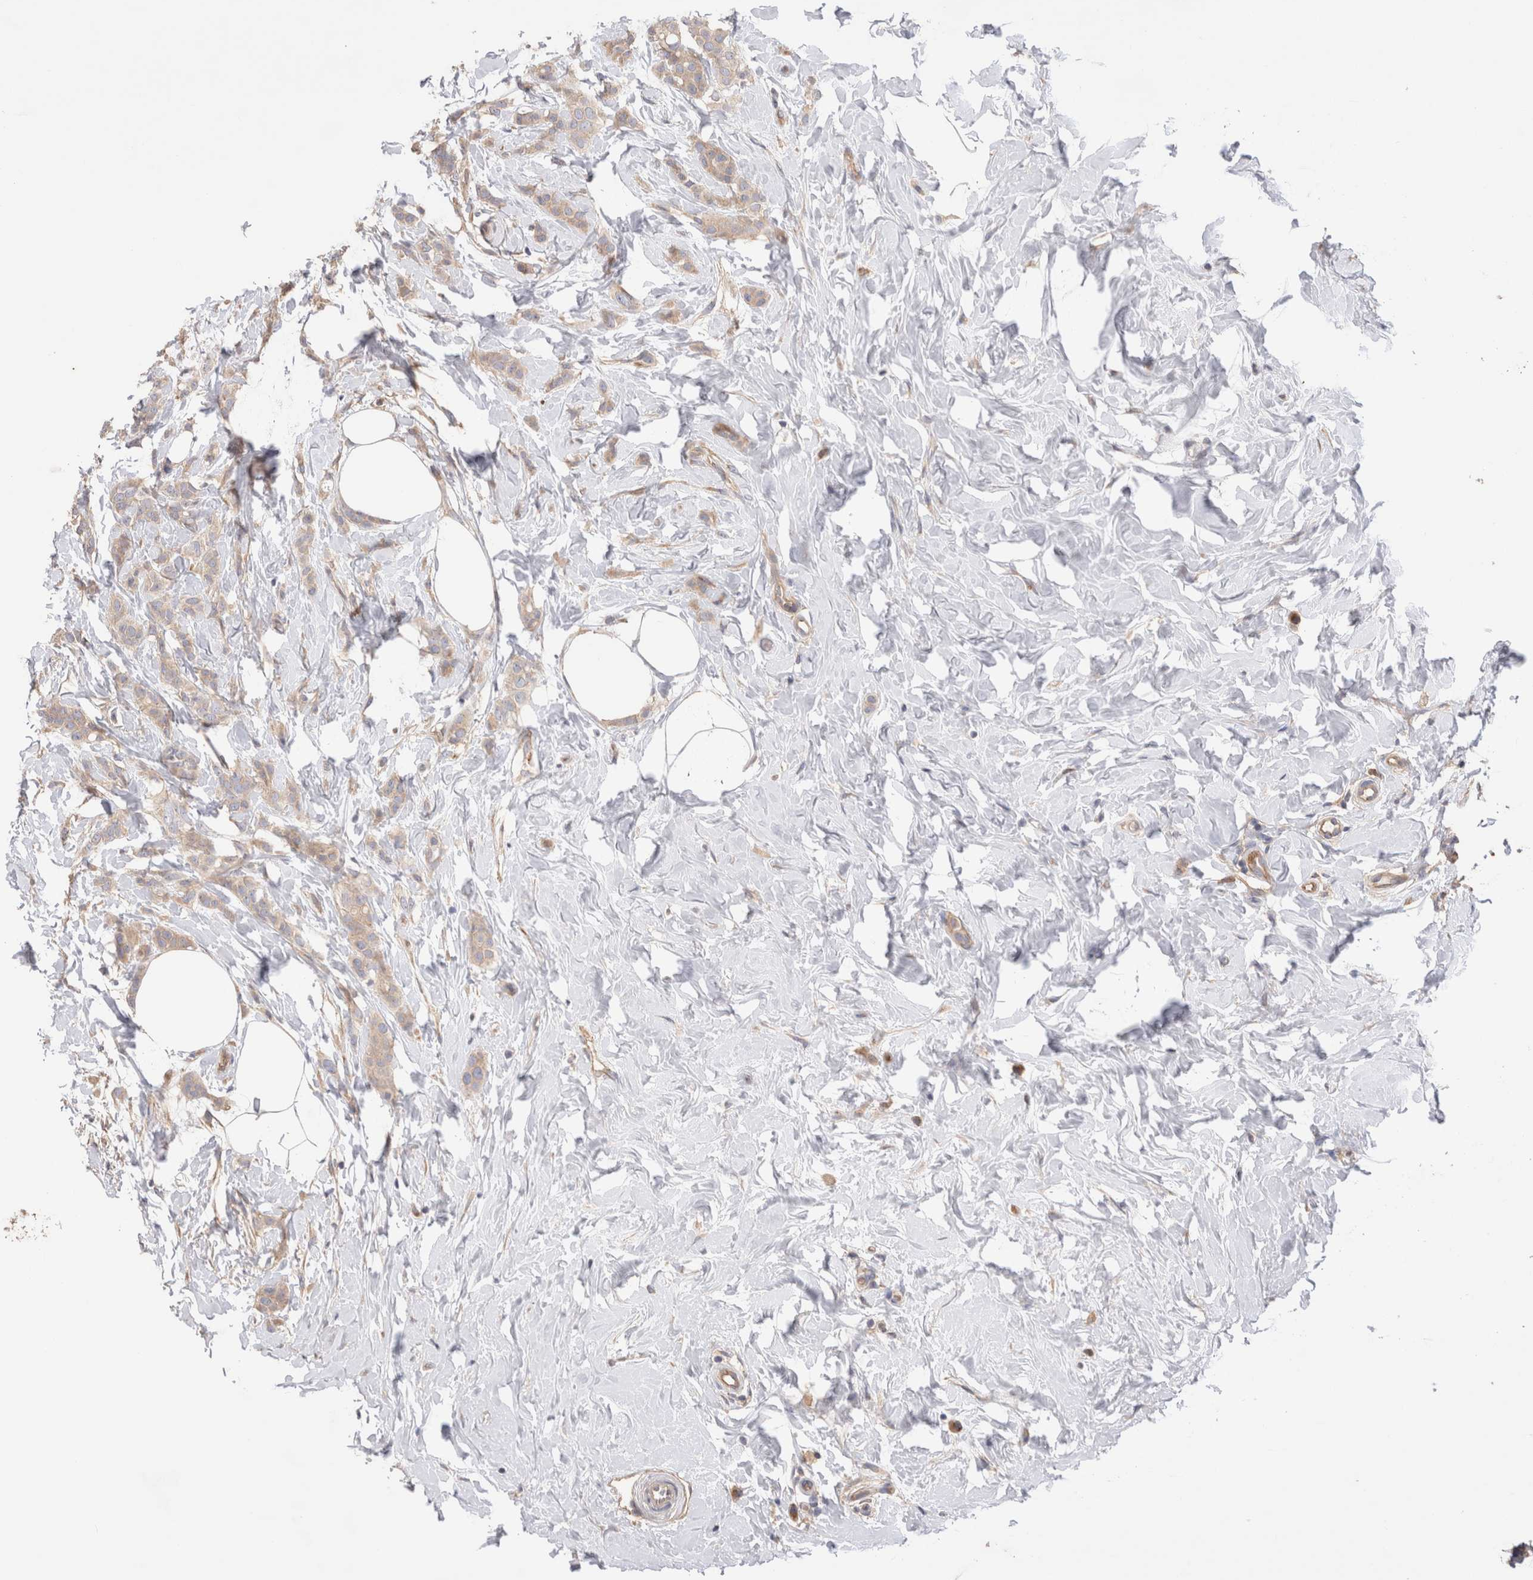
{"staining": {"intensity": "weak", "quantity": ">75%", "location": "cytoplasmic/membranous"}, "tissue": "breast cancer", "cell_type": "Tumor cells", "image_type": "cancer", "snomed": [{"axis": "morphology", "description": "Lobular carcinoma, in situ"}, {"axis": "morphology", "description": "Lobular carcinoma"}, {"axis": "topography", "description": "Breast"}], "caption": "Immunohistochemistry (IHC) (DAB (3,3'-diaminobenzidine)) staining of human breast cancer reveals weak cytoplasmic/membranous protein positivity in approximately >75% of tumor cells.", "gene": "NXT2", "patient": {"sex": "female", "age": 41}}